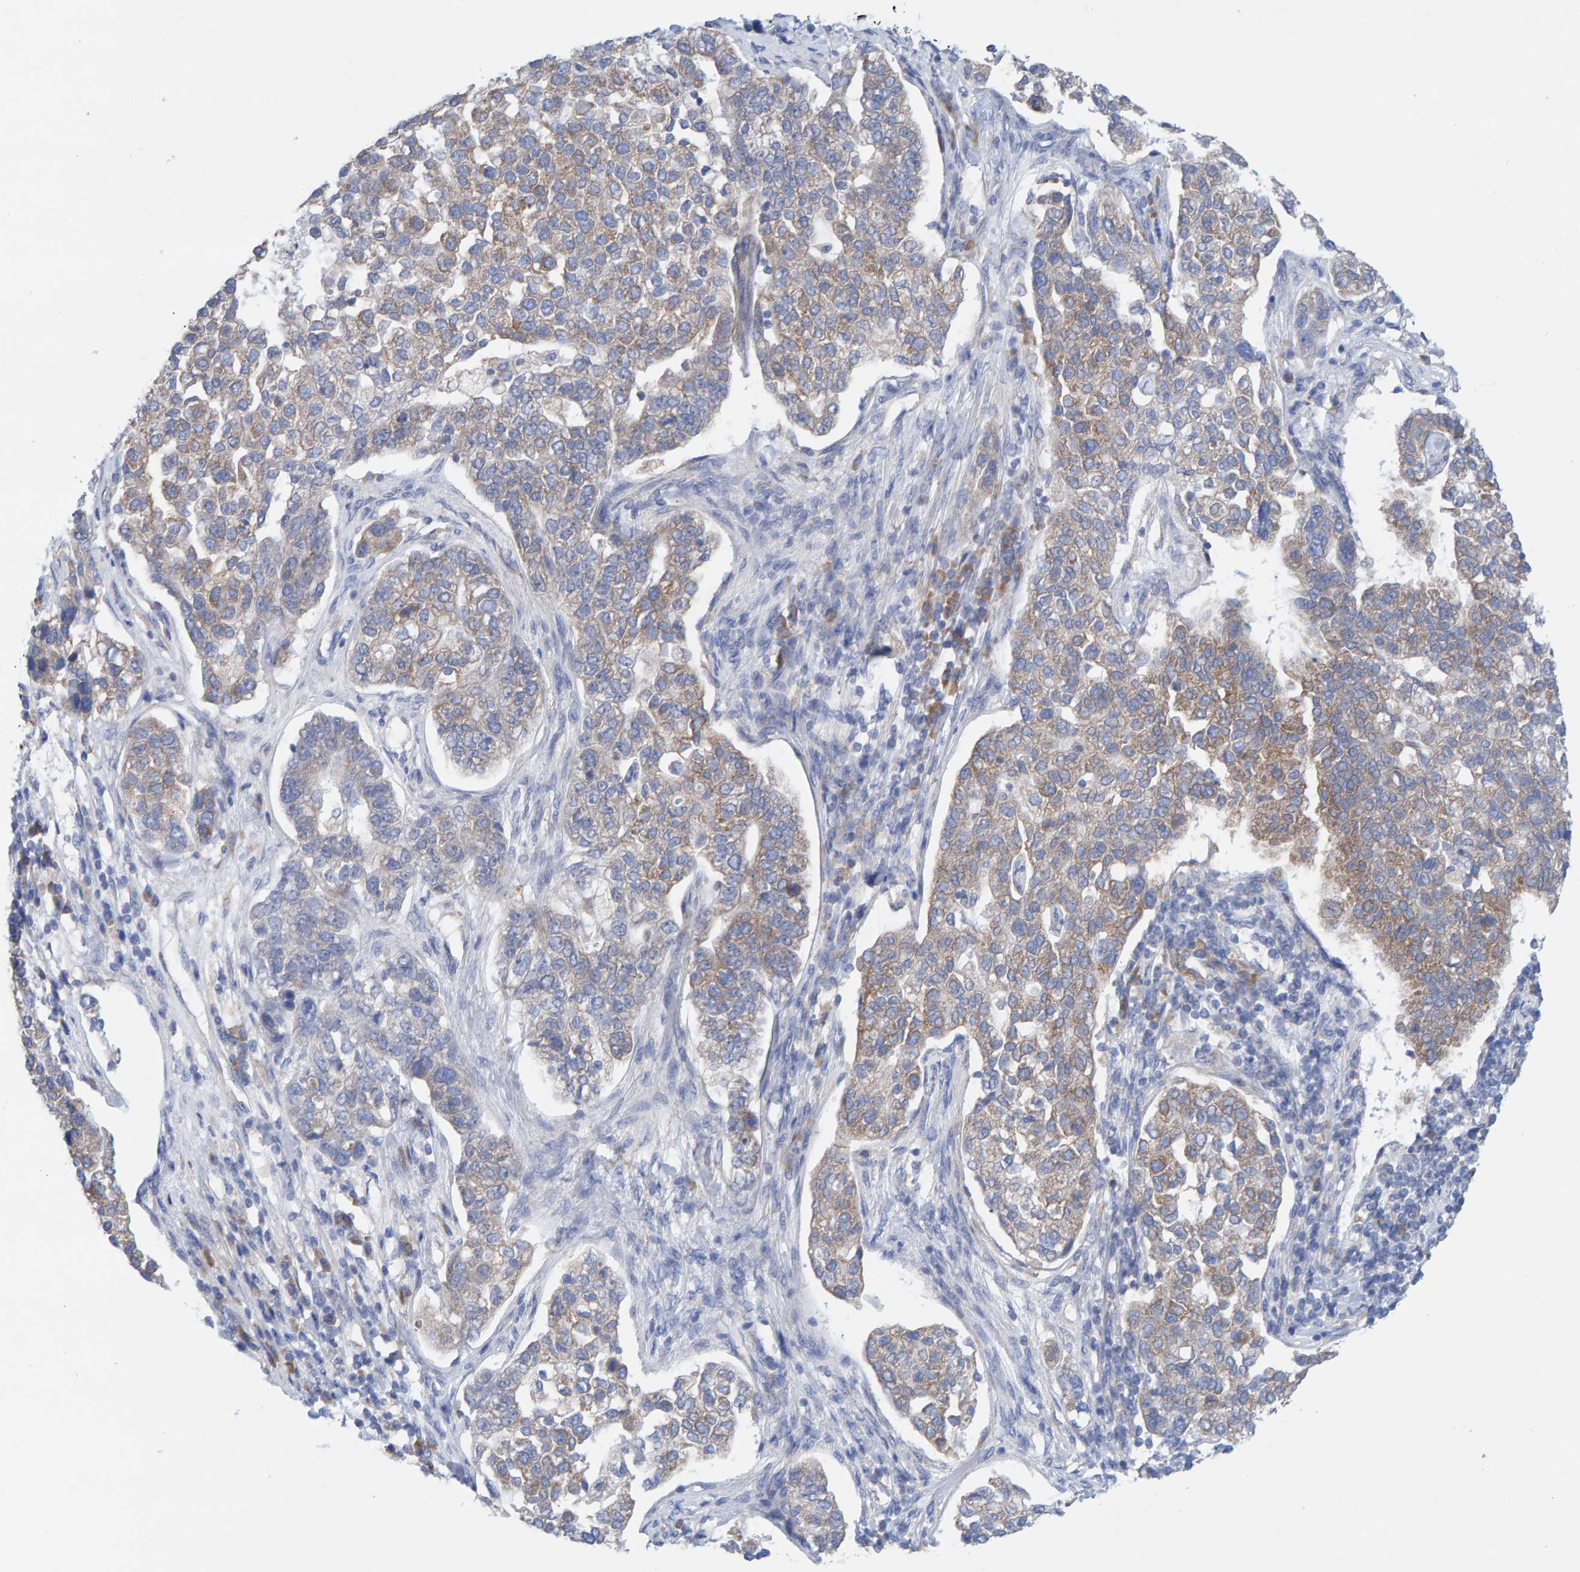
{"staining": {"intensity": "weak", "quantity": ">75%", "location": "cytoplasmic/membranous"}, "tissue": "pancreatic cancer", "cell_type": "Tumor cells", "image_type": "cancer", "snomed": [{"axis": "morphology", "description": "Adenocarcinoma, NOS"}, {"axis": "topography", "description": "Pancreas"}], "caption": "This photomicrograph displays pancreatic adenocarcinoma stained with immunohistochemistry to label a protein in brown. The cytoplasmic/membranous of tumor cells show weak positivity for the protein. Nuclei are counter-stained blue.", "gene": "CDK5RAP3", "patient": {"sex": "female", "age": 61}}